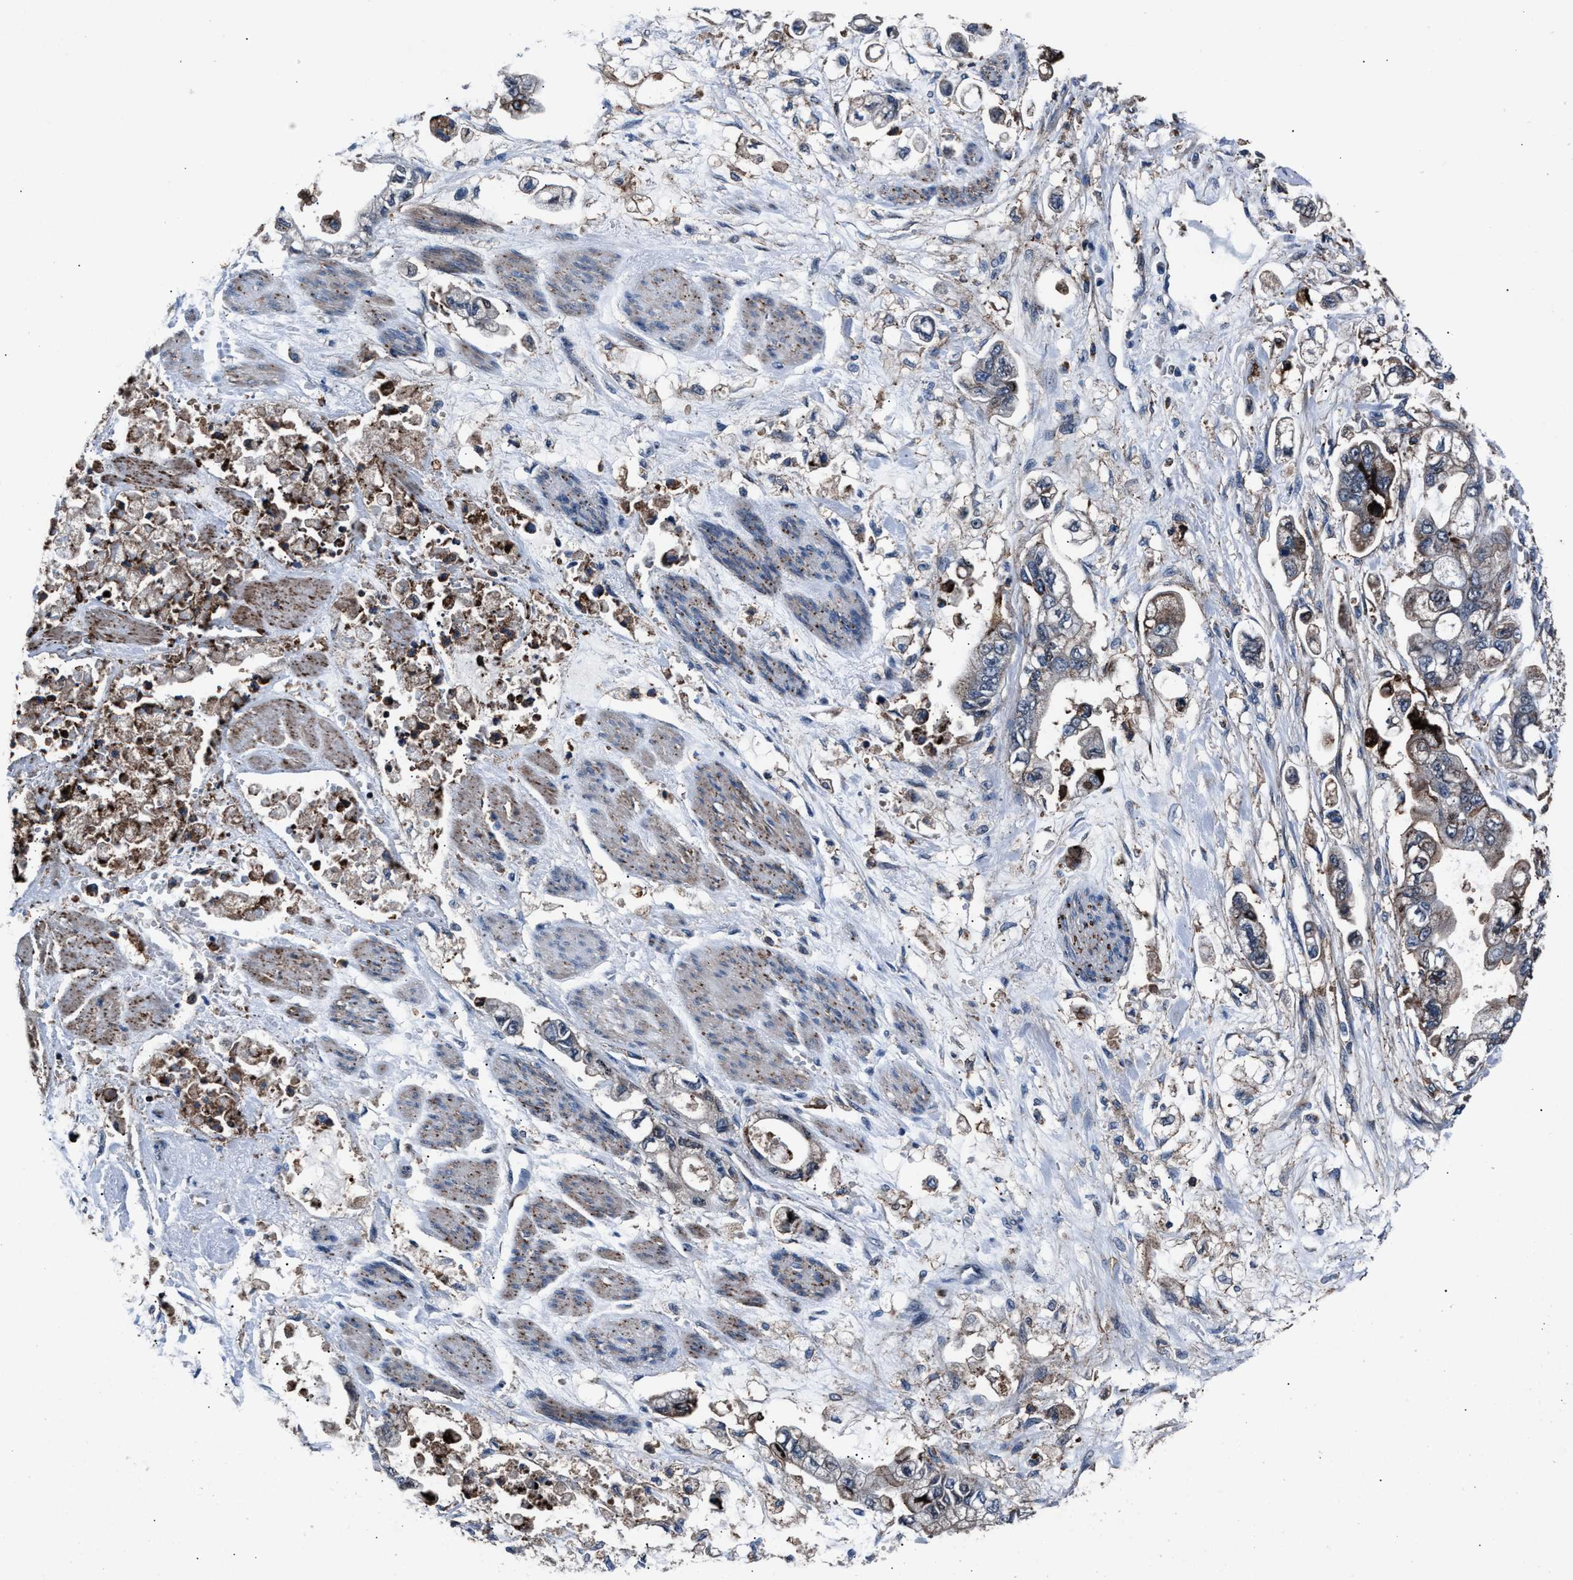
{"staining": {"intensity": "weak", "quantity": "<25%", "location": "cytoplasmic/membranous"}, "tissue": "stomach cancer", "cell_type": "Tumor cells", "image_type": "cancer", "snomed": [{"axis": "morphology", "description": "Normal tissue, NOS"}, {"axis": "morphology", "description": "Adenocarcinoma, NOS"}, {"axis": "topography", "description": "Stomach"}], "caption": "Immunohistochemistry photomicrograph of adenocarcinoma (stomach) stained for a protein (brown), which demonstrates no expression in tumor cells. (DAB immunohistochemistry, high magnification).", "gene": "MFSD11", "patient": {"sex": "male", "age": 62}}